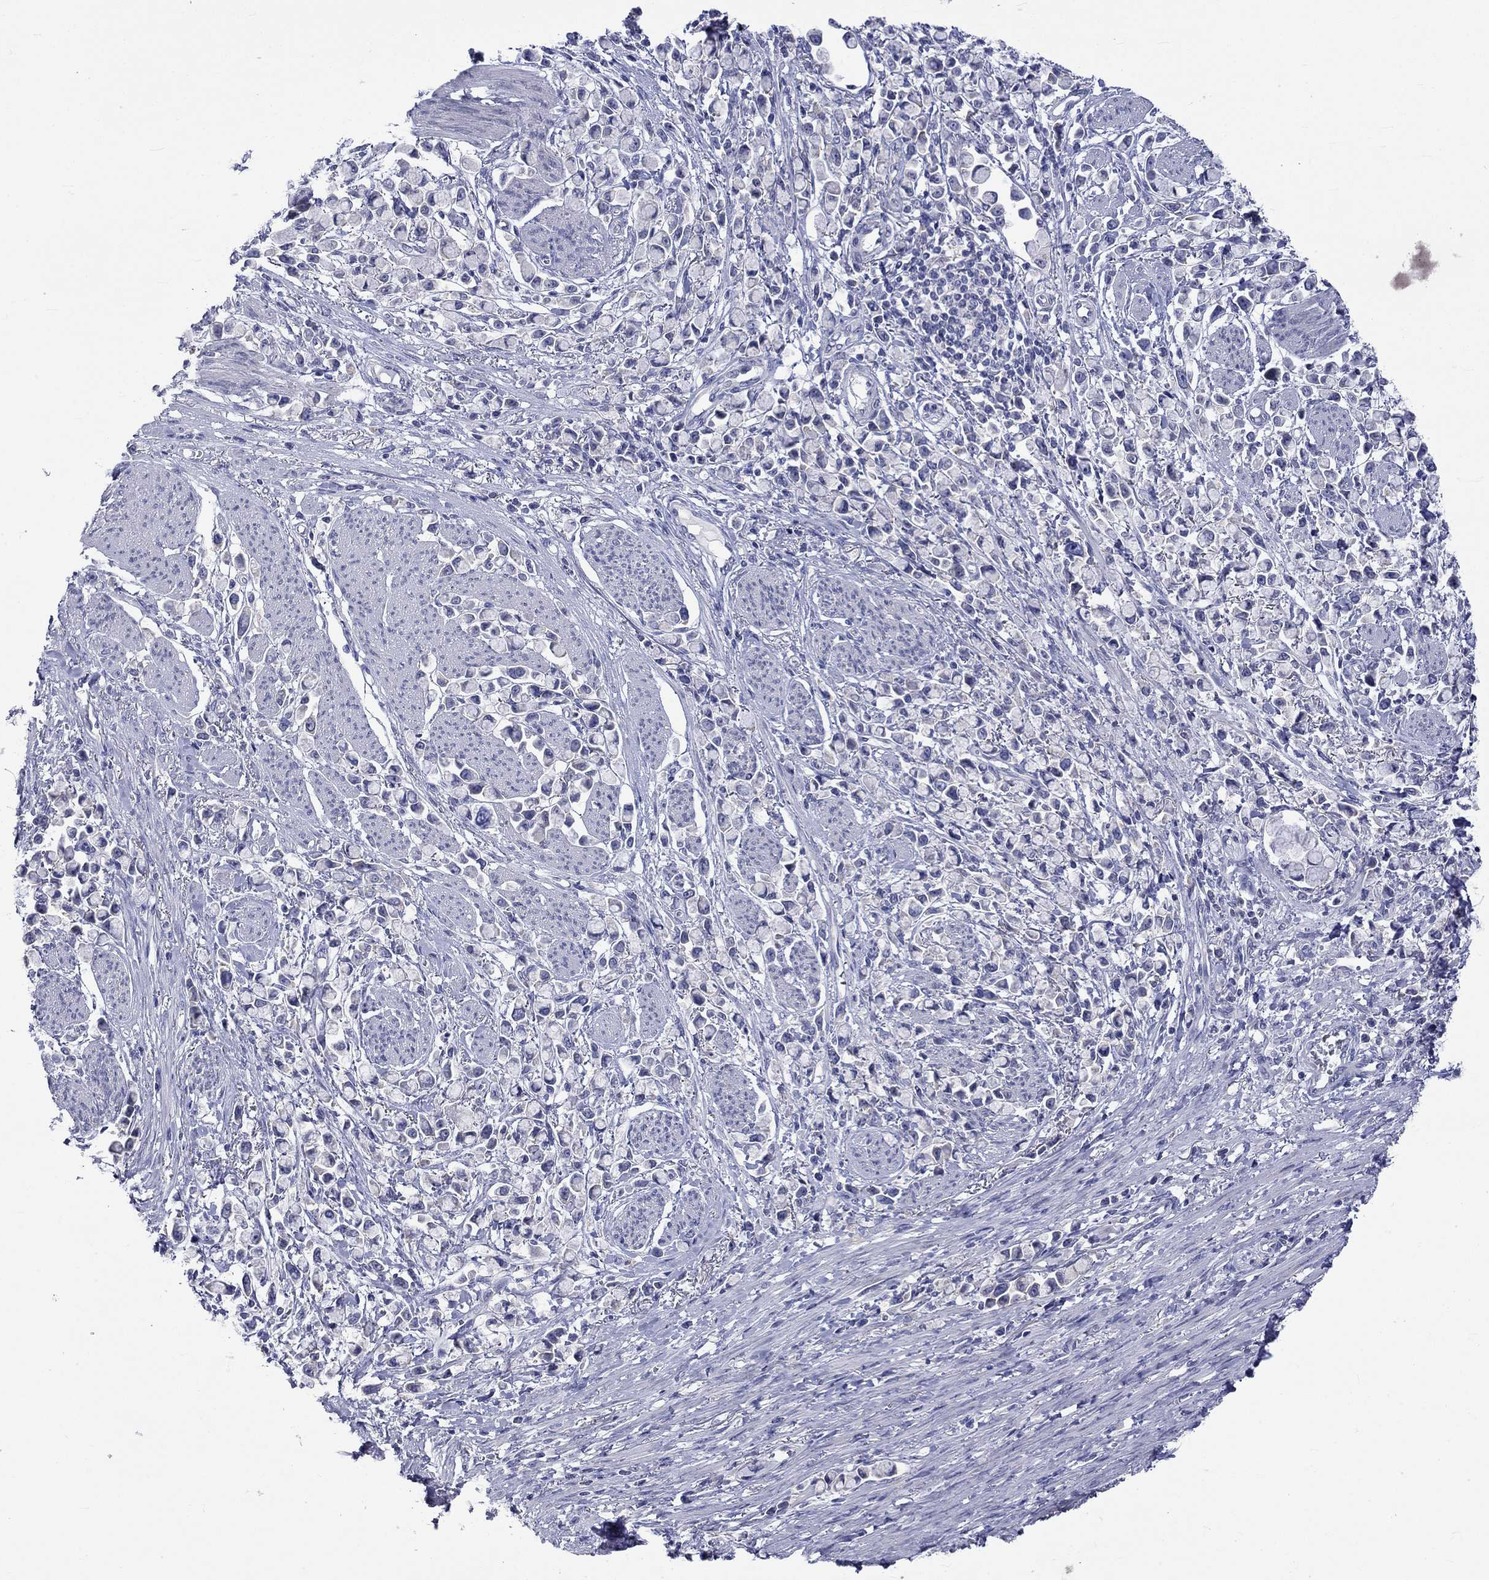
{"staining": {"intensity": "negative", "quantity": "none", "location": "none"}, "tissue": "stomach cancer", "cell_type": "Tumor cells", "image_type": "cancer", "snomed": [{"axis": "morphology", "description": "Adenocarcinoma, NOS"}, {"axis": "topography", "description": "Stomach"}], "caption": "IHC image of adenocarcinoma (stomach) stained for a protein (brown), which demonstrates no staining in tumor cells.", "gene": "CERS1", "patient": {"sex": "female", "age": 81}}